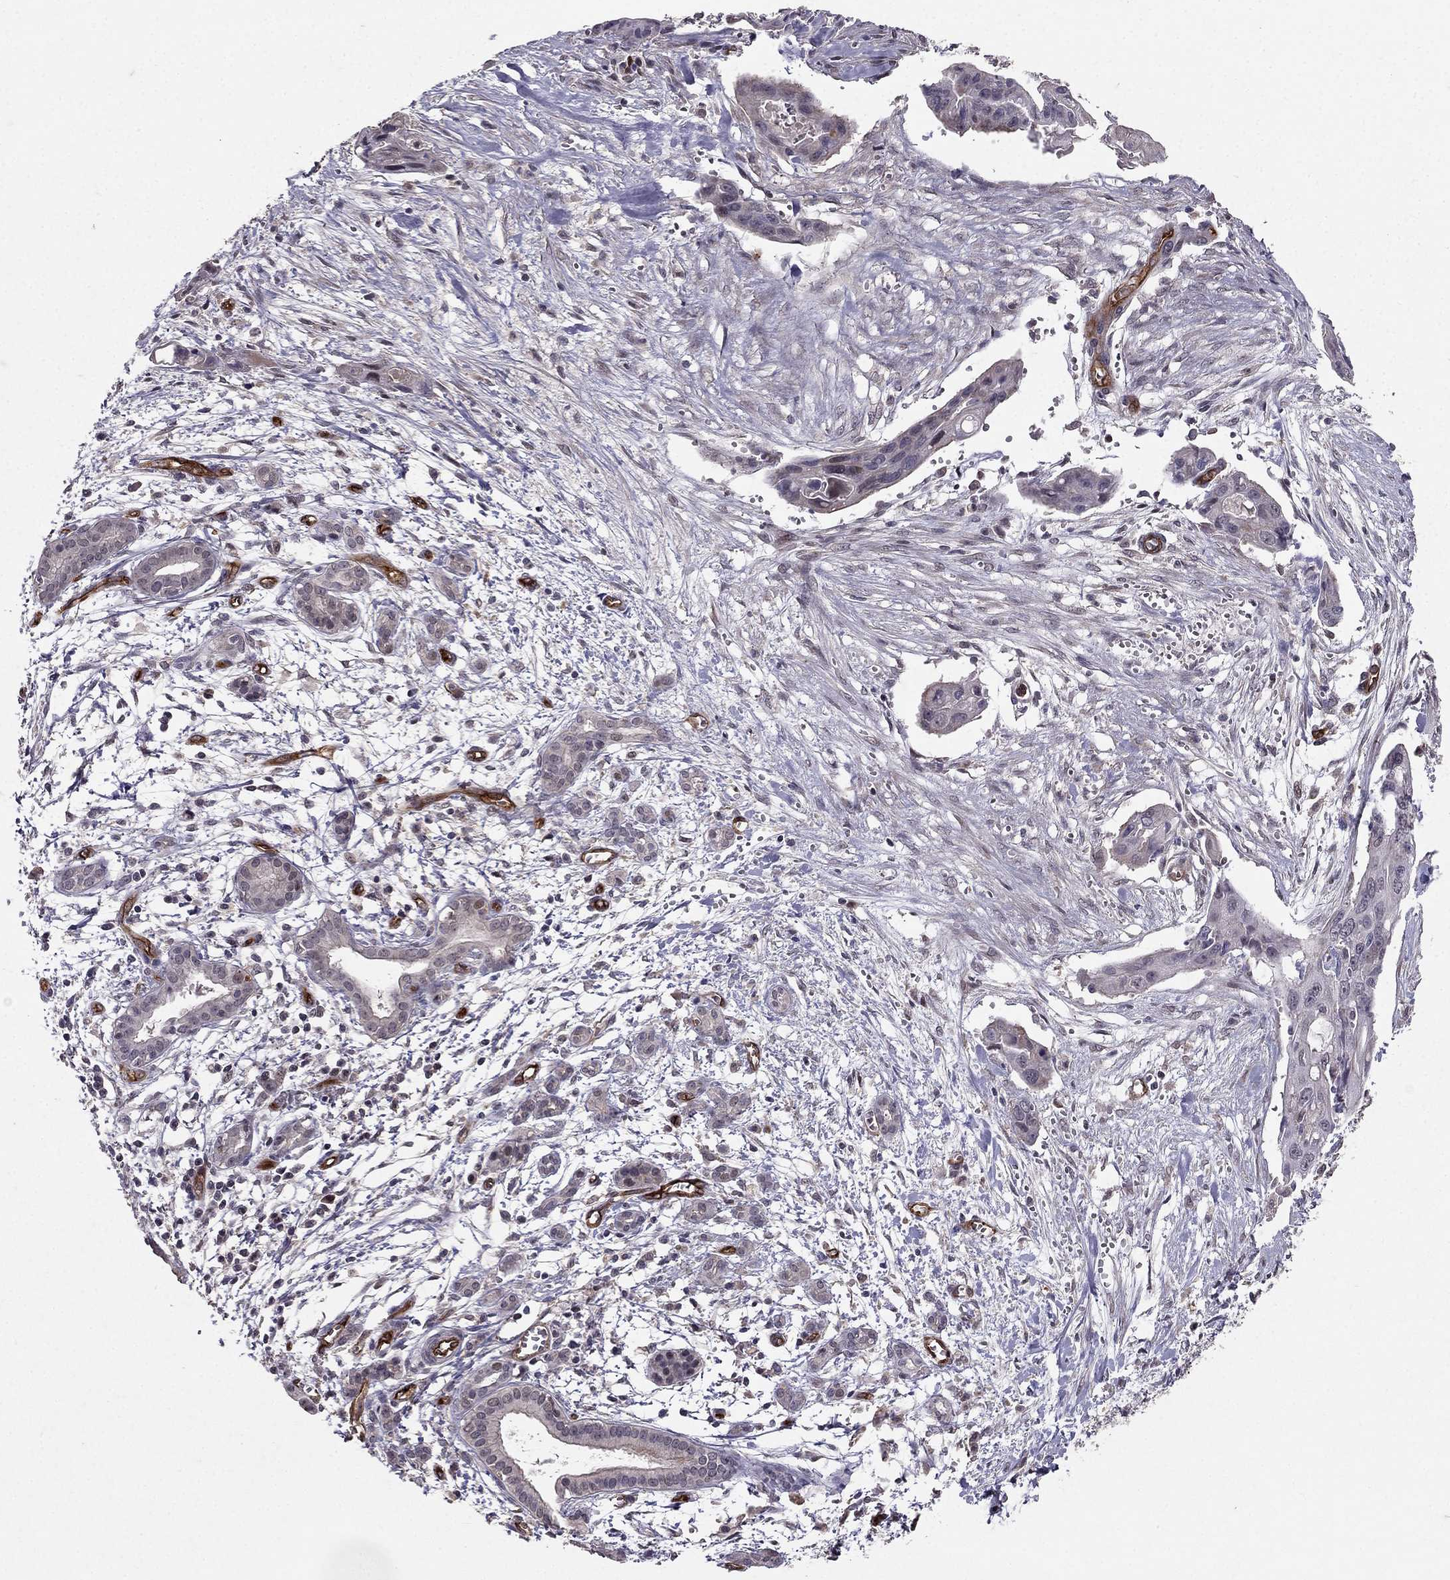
{"staining": {"intensity": "negative", "quantity": "none", "location": "none"}, "tissue": "pancreatic cancer", "cell_type": "Tumor cells", "image_type": "cancer", "snomed": [{"axis": "morphology", "description": "Adenocarcinoma, NOS"}, {"axis": "topography", "description": "Pancreas"}], "caption": "High power microscopy histopathology image of an immunohistochemistry image of pancreatic cancer (adenocarcinoma), revealing no significant positivity in tumor cells.", "gene": "RASIP1", "patient": {"sex": "male", "age": 60}}